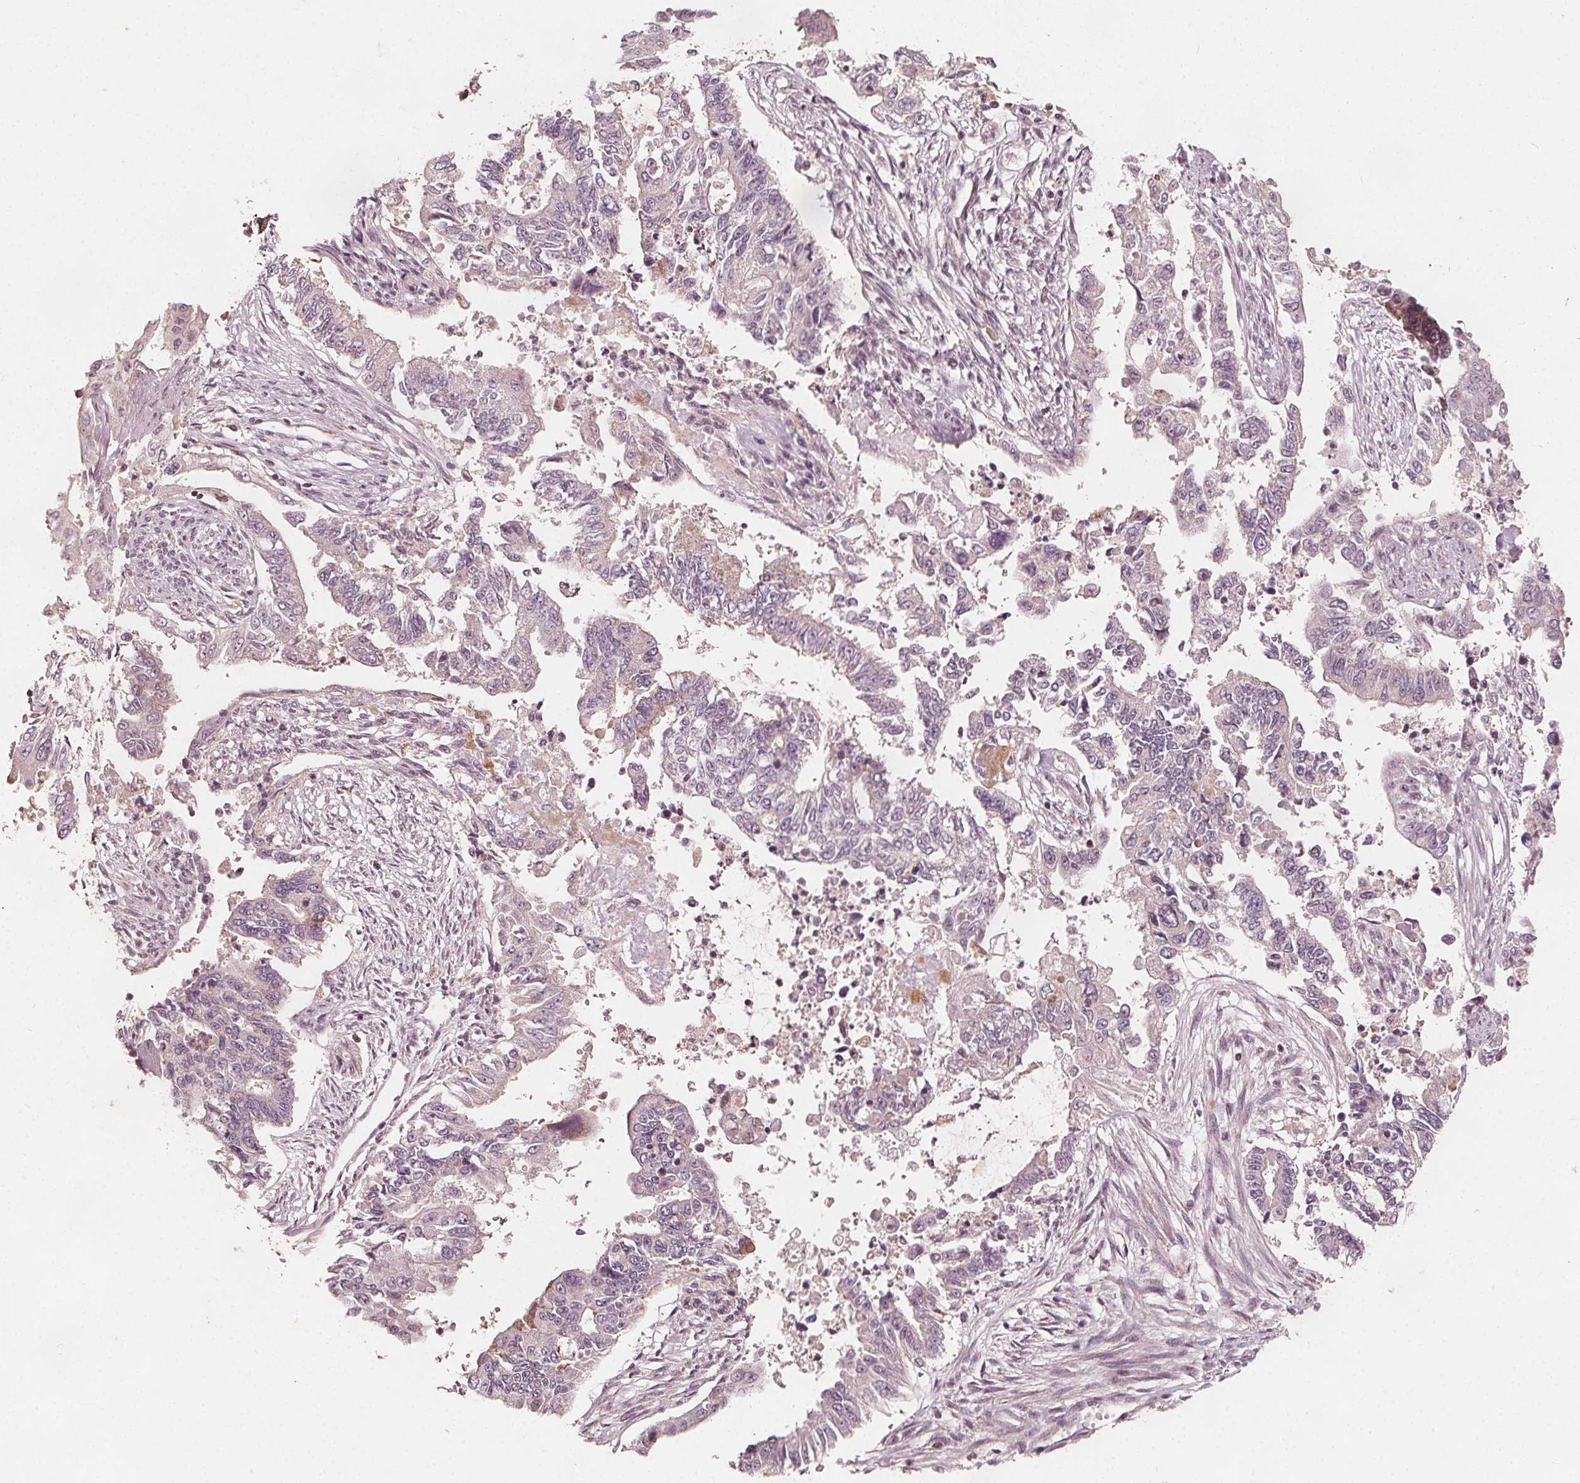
{"staining": {"intensity": "negative", "quantity": "none", "location": "none"}, "tissue": "endometrial cancer", "cell_type": "Tumor cells", "image_type": "cancer", "snomed": [{"axis": "morphology", "description": "Adenocarcinoma, NOS"}, {"axis": "topography", "description": "Uterus"}], "caption": "Adenocarcinoma (endometrial) stained for a protein using IHC exhibits no staining tumor cells.", "gene": "AIP", "patient": {"sex": "female", "age": 59}}